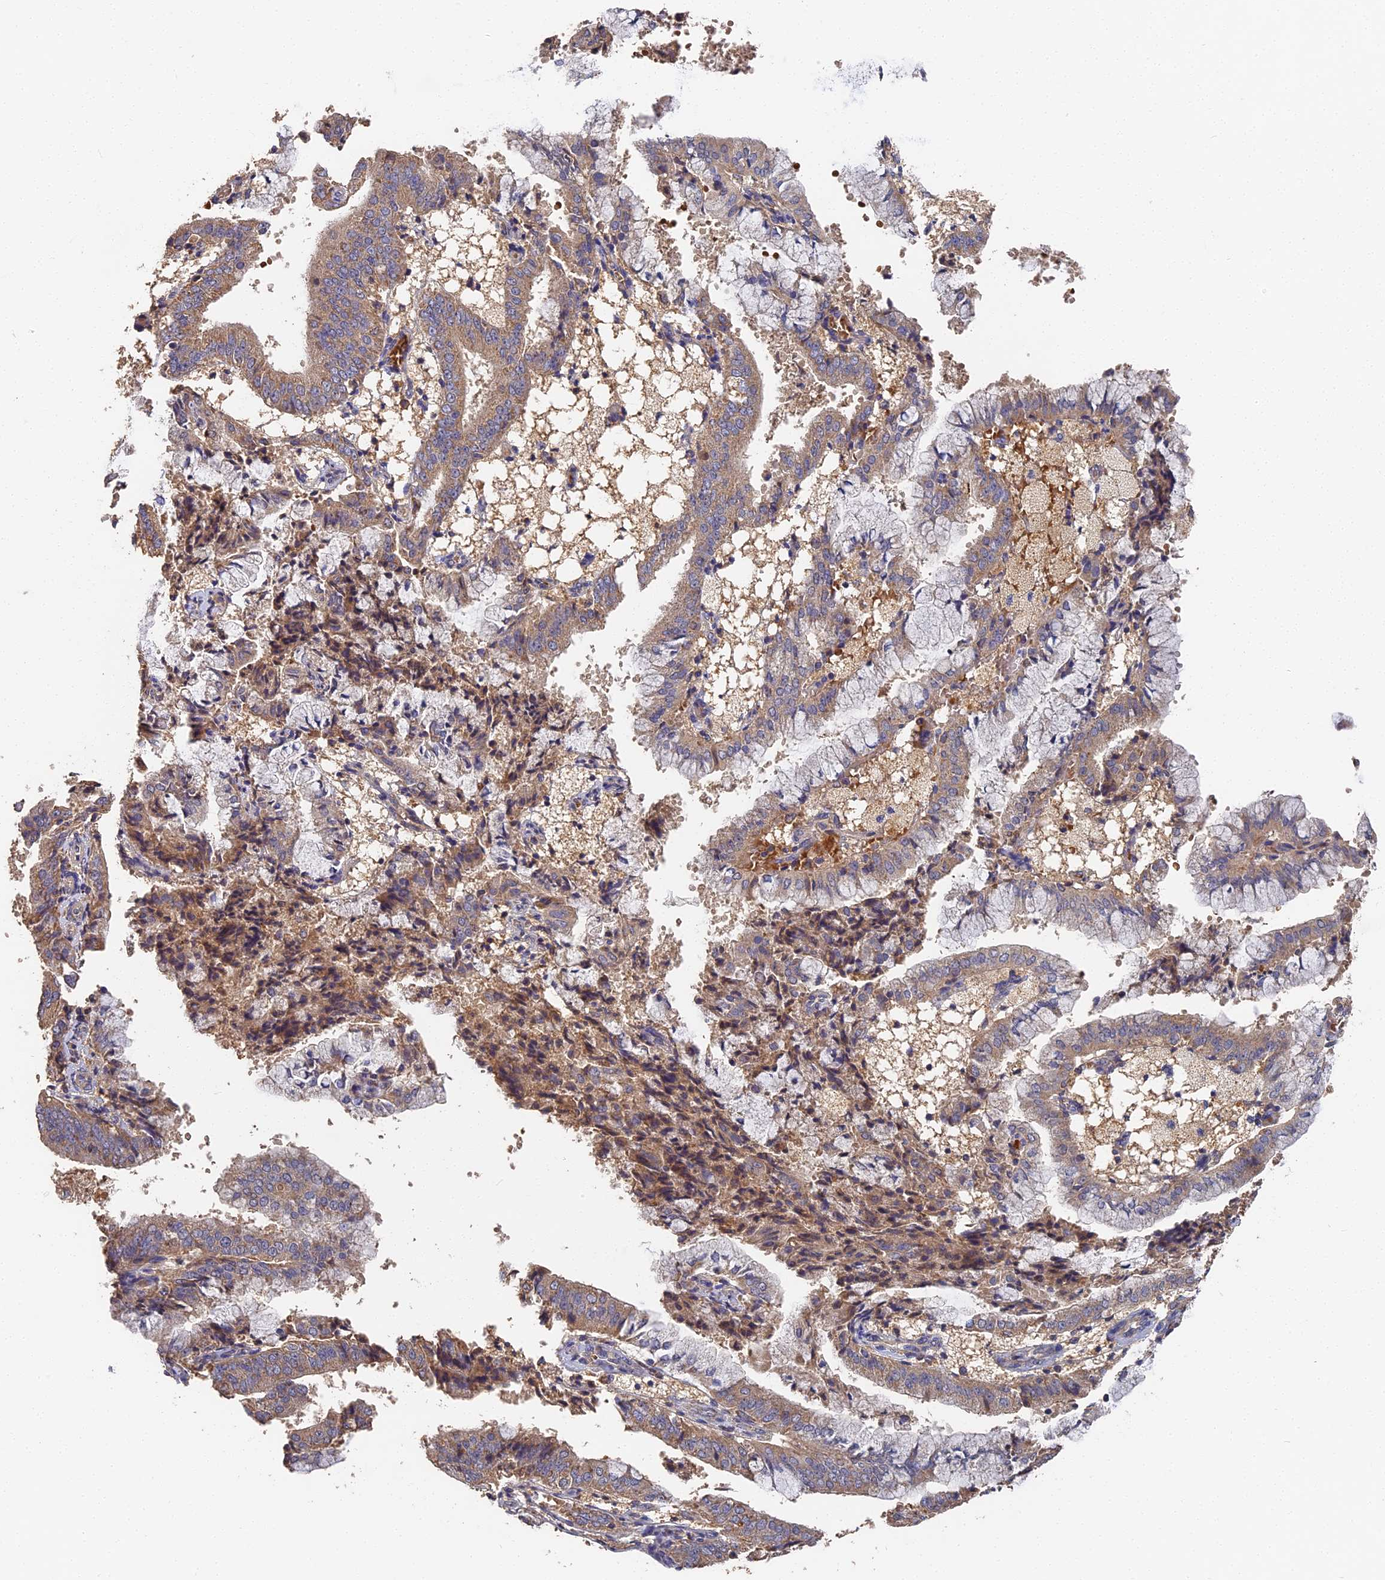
{"staining": {"intensity": "weak", "quantity": ">75%", "location": "cytoplasmic/membranous"}, "tissue": "endometrial cancer", "cell_type": "Tumor cells", "image_type": "cancer", "snomed": [{"axis": "morphology", "description": "Adenocarcinoma, NOS"}, {"axis": "topography", "description": "Endometrium"}], "caption": "Tumor cells display weak cytoplasmic/membranous expression in approximately >75% of cells in endometrial cancer.", "gene": "DHRS11", "patient": {"sex": "female", "age": 63}}